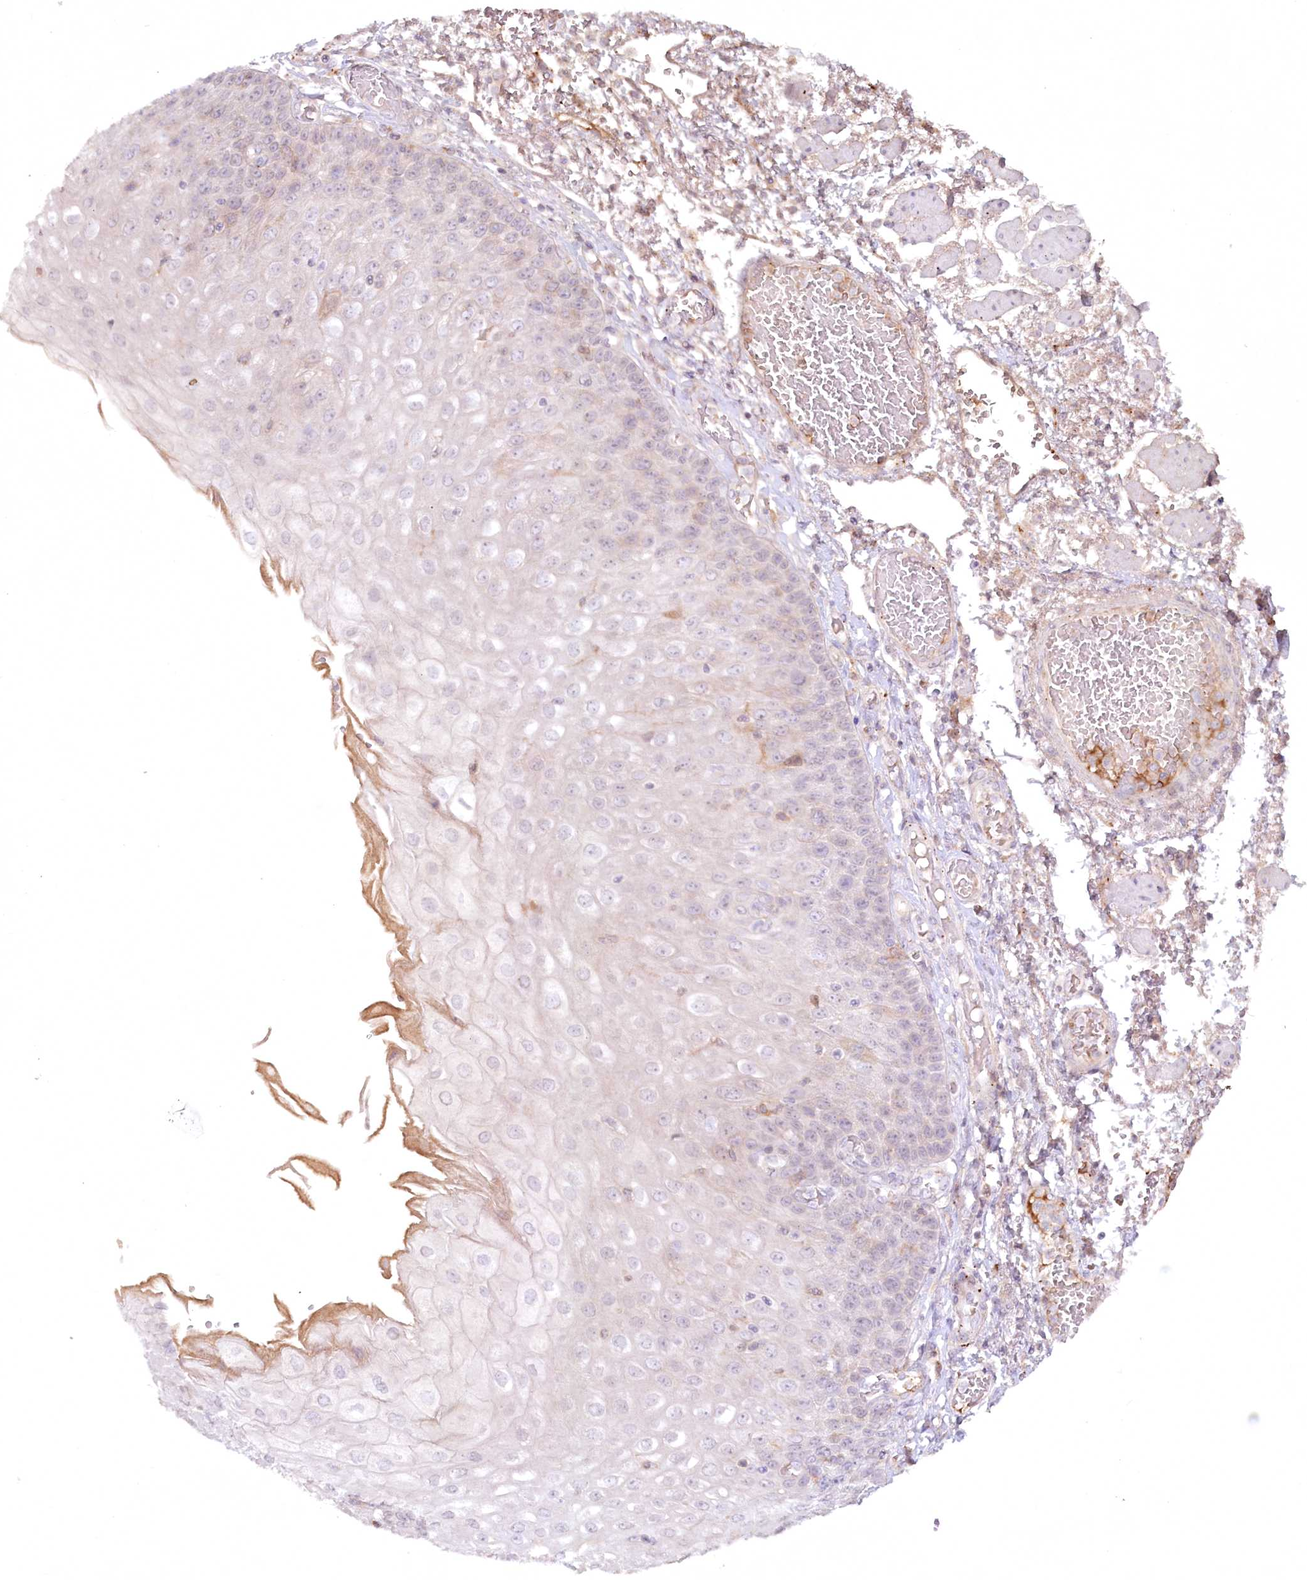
{"staining": {"intensity": "moderate", "quantity": "<25%", "location": "cytoplasmic/membranous"}, "tissue": "esophagus", "cell_type": "Squamous epithelial cells", "image_type": "normal", "snomed": [{"axis": "morphology", "description": "Normal tissue, NOS"}, {"axis": "topography", "description": "Esophagus"}], "caption": "Squamous epithelial cells reveal low levels of moderate cytoplasmic/membranous staining in about <25% of cells in unremarkable human esophagus.", "gene": "PSAPL1", "patient": {"sex": "male", "age": 81}}